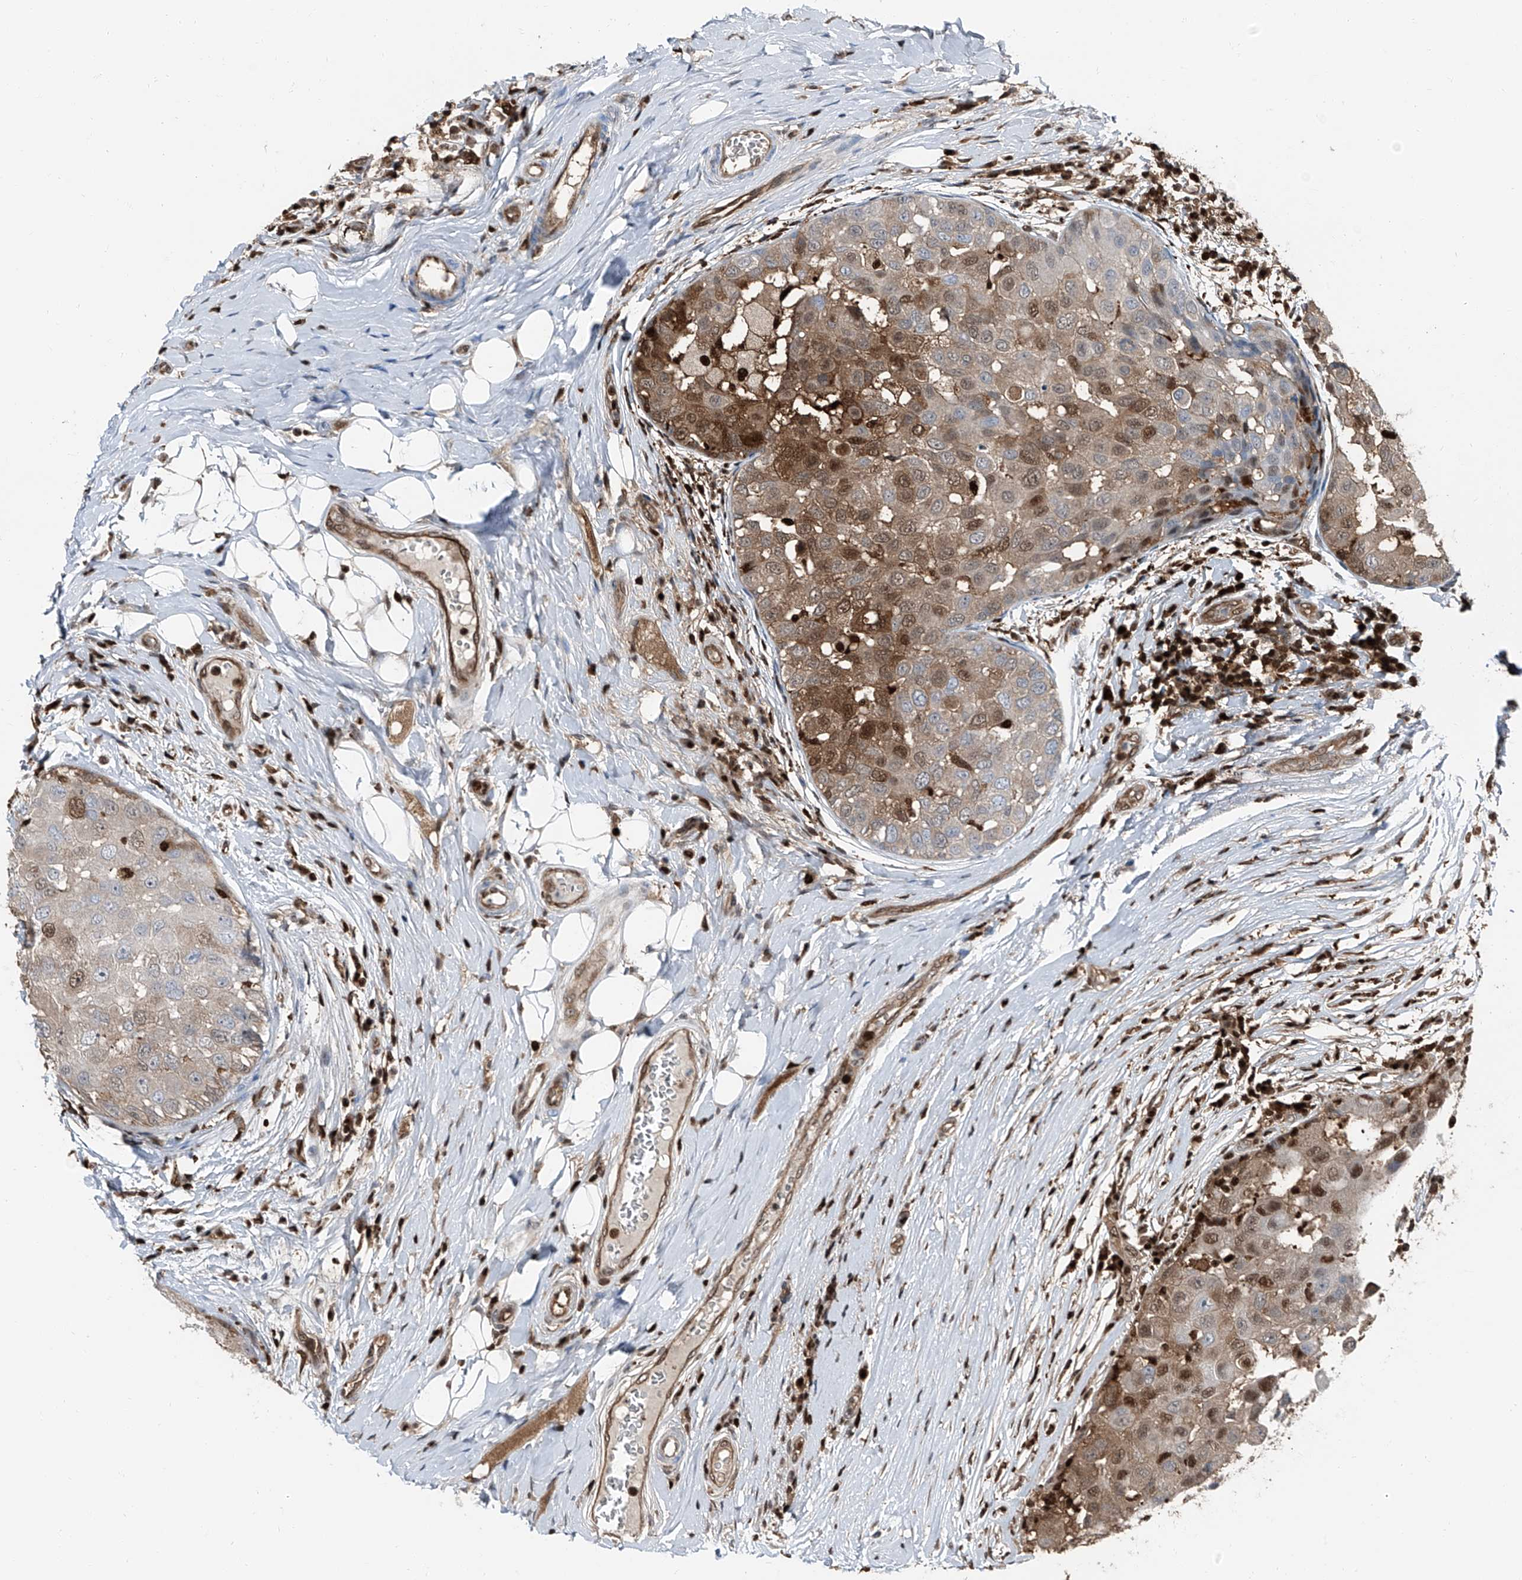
{"staining": {"intensity": "moderate", "quantity": ">75%", "location": "cytoplasmic/membranous,nuclear"}, "tissue": "breast cancer", "cell_type": "Tumor cells", "image_type": "cancer", "snomed": [{"axis": "morphology", "description": "Duct carcinoma"}, {"axis": "topography", "description": "Breast"}], "caption": "IHC photomicrograph of human breast intraductal carcinoma stained for a protein (brown), which displays medium levels of moderate cytoplasmic/membranous and nuclear staining in approximately >75% of tumor cells.", "gene": "PSMB10", "patient": {"sex": "female", "age": 27}}